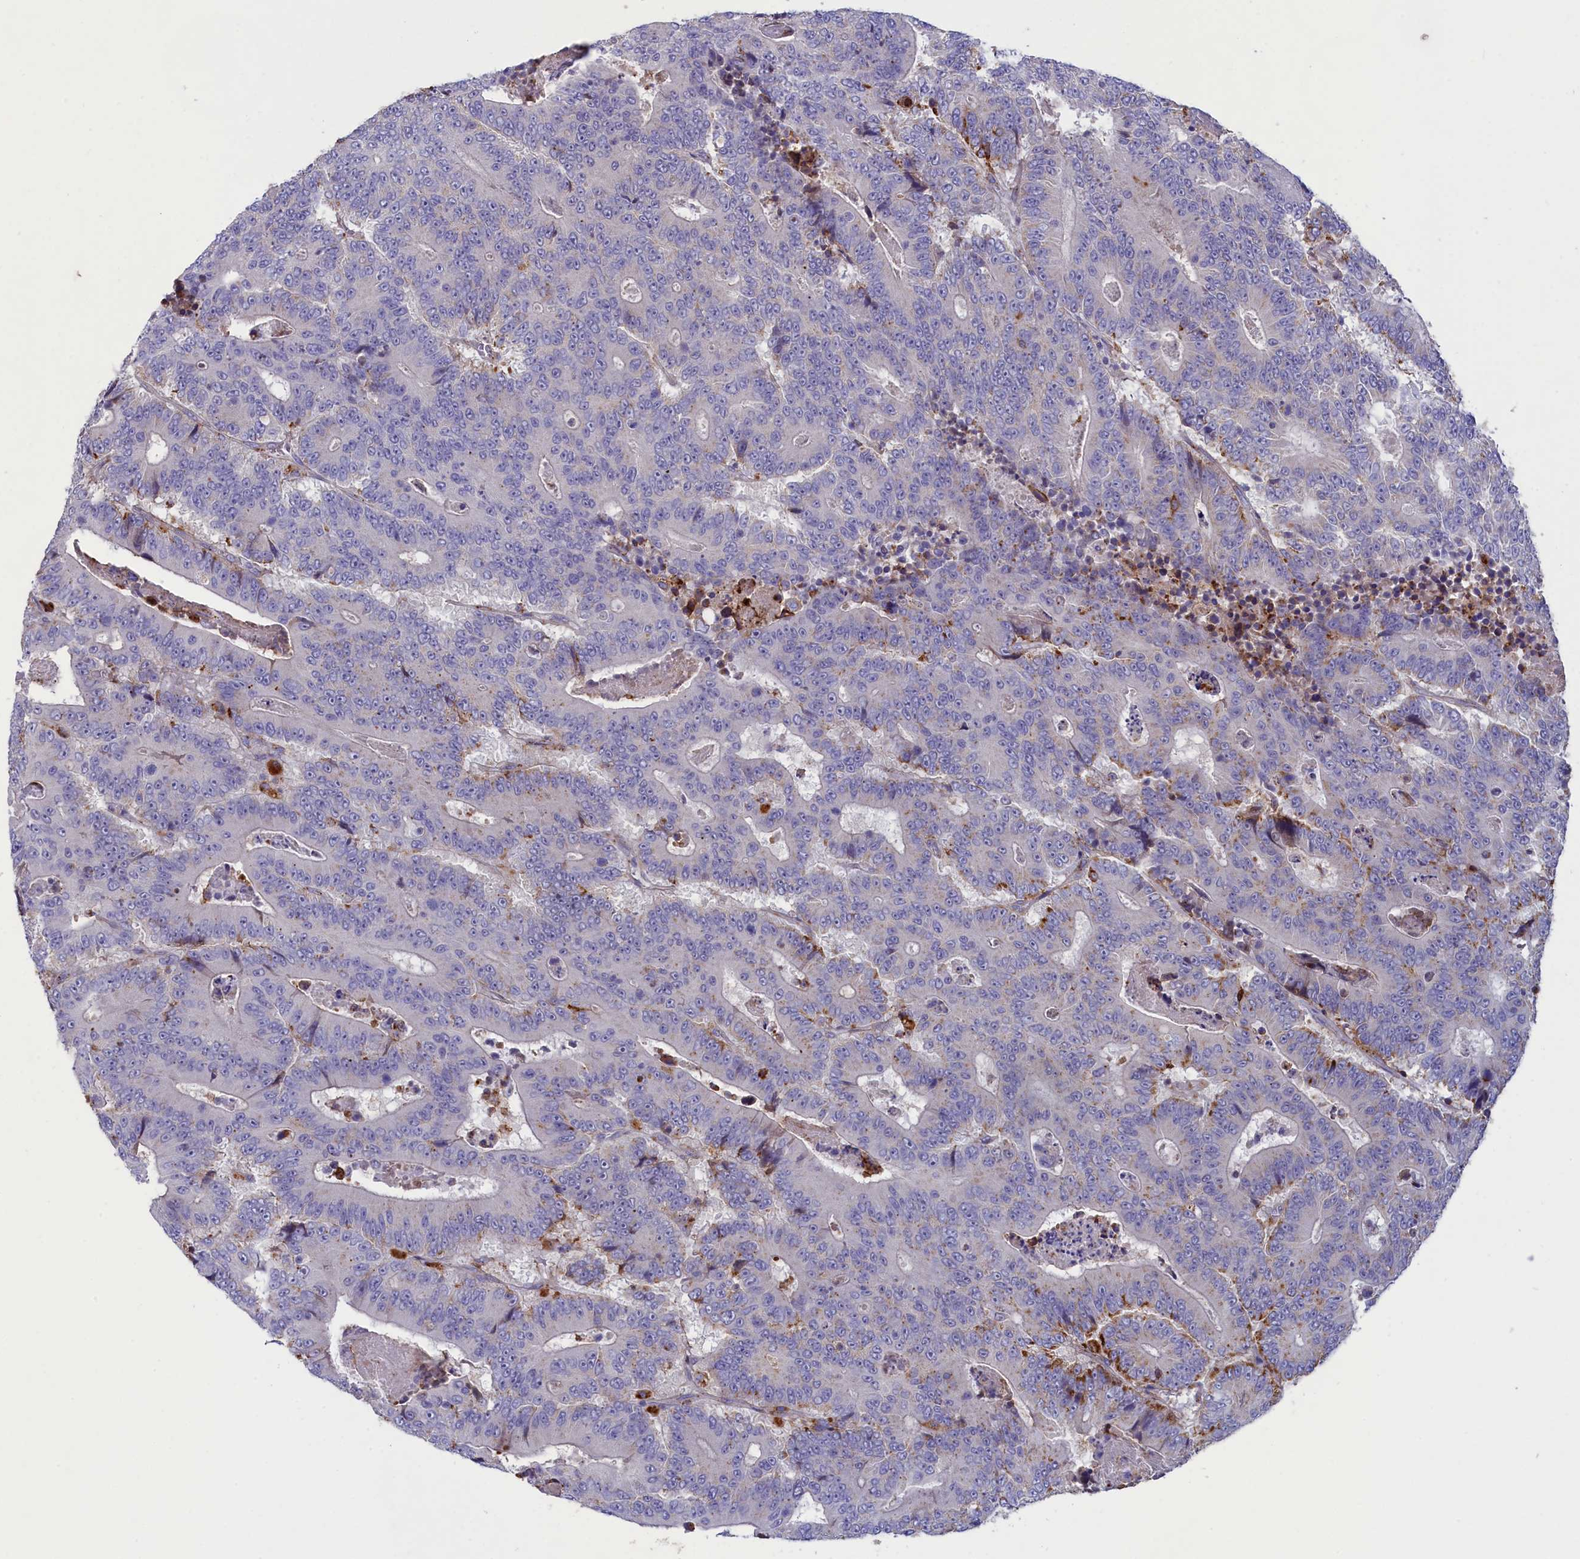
{"staining": {"intensity": "moderate", "quantity": "<25%", "location": "cytoplasmic/membranous"}, "tissue": "colorectal cancer", "cell_type": "Tumor cells", "image_type": "cancer", "snomed": [{"axis": "morphology", "description": "Adenocarcinoma, NOS"}, {"axis": "topography", "description": "Colon"}], "caption": "Immunohistochemistry (IHC) of human adenocarcinoma (colorectal) displays low levels of moderate cytoplasmic/membranous positivity in approximately <25% of tumor cells.", "gene": "WDR6", "patient": {"sex": "male", "age": 83}}